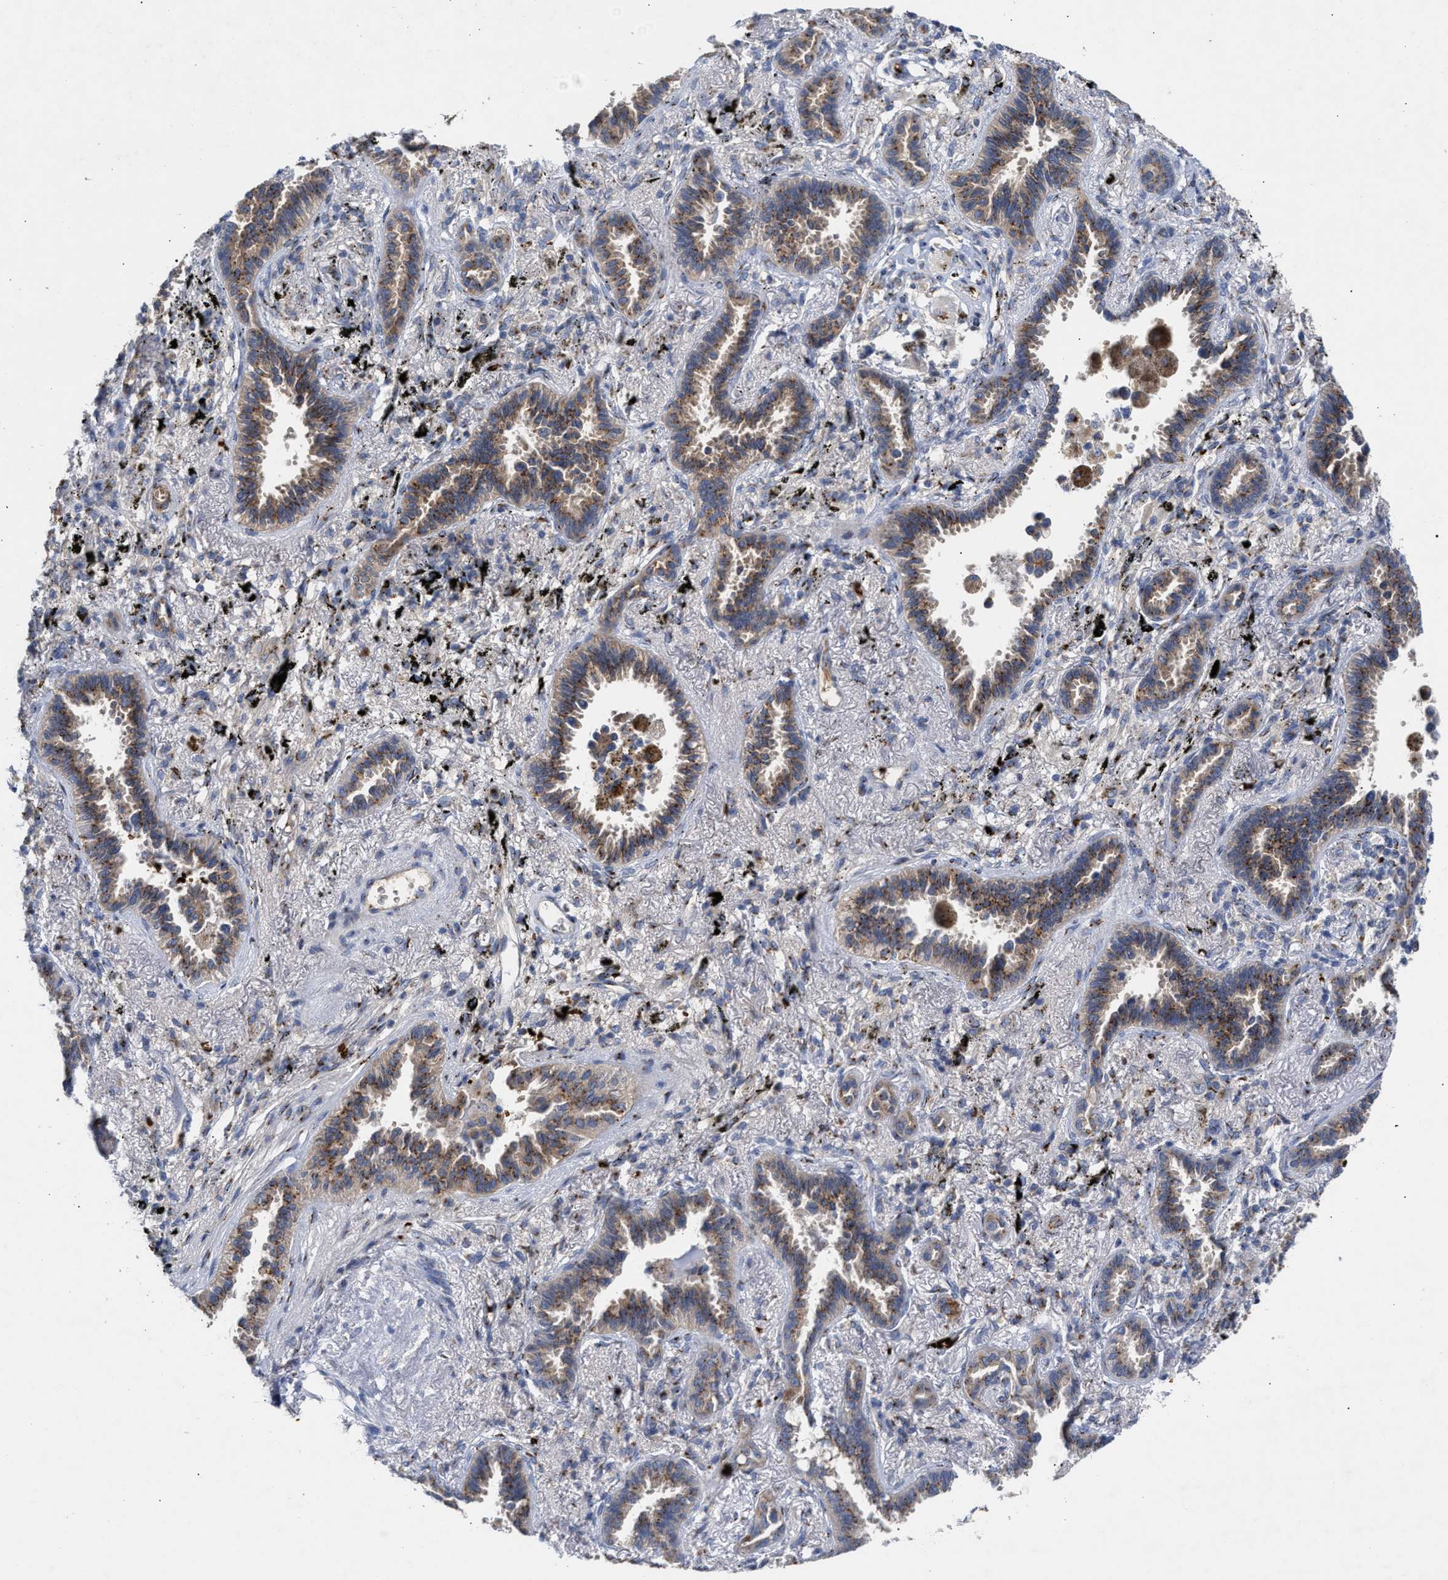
{"staining": {"intensity": "moderate", "quantity": ">75%", "location": "cytoplasmic/membranous"}, "tissue": "lung cancer", "cell_type": "Tumor cells", "image_type": "cancer", "snomed": [{"axis": "morphology", "description": "Adenocarcinoma, NOS"}, {"axis": "topography", "description": "Lung"}], "caption": "A high-resolution micrograph shows immunohistochemistry (IHC) staining of lung cancer, which reveals moderate cytoplasmic/membranous staining in approximately >75% of tumor cells.", "gene": "CCL2", "patient": {"sex": "male", "age": 59}}